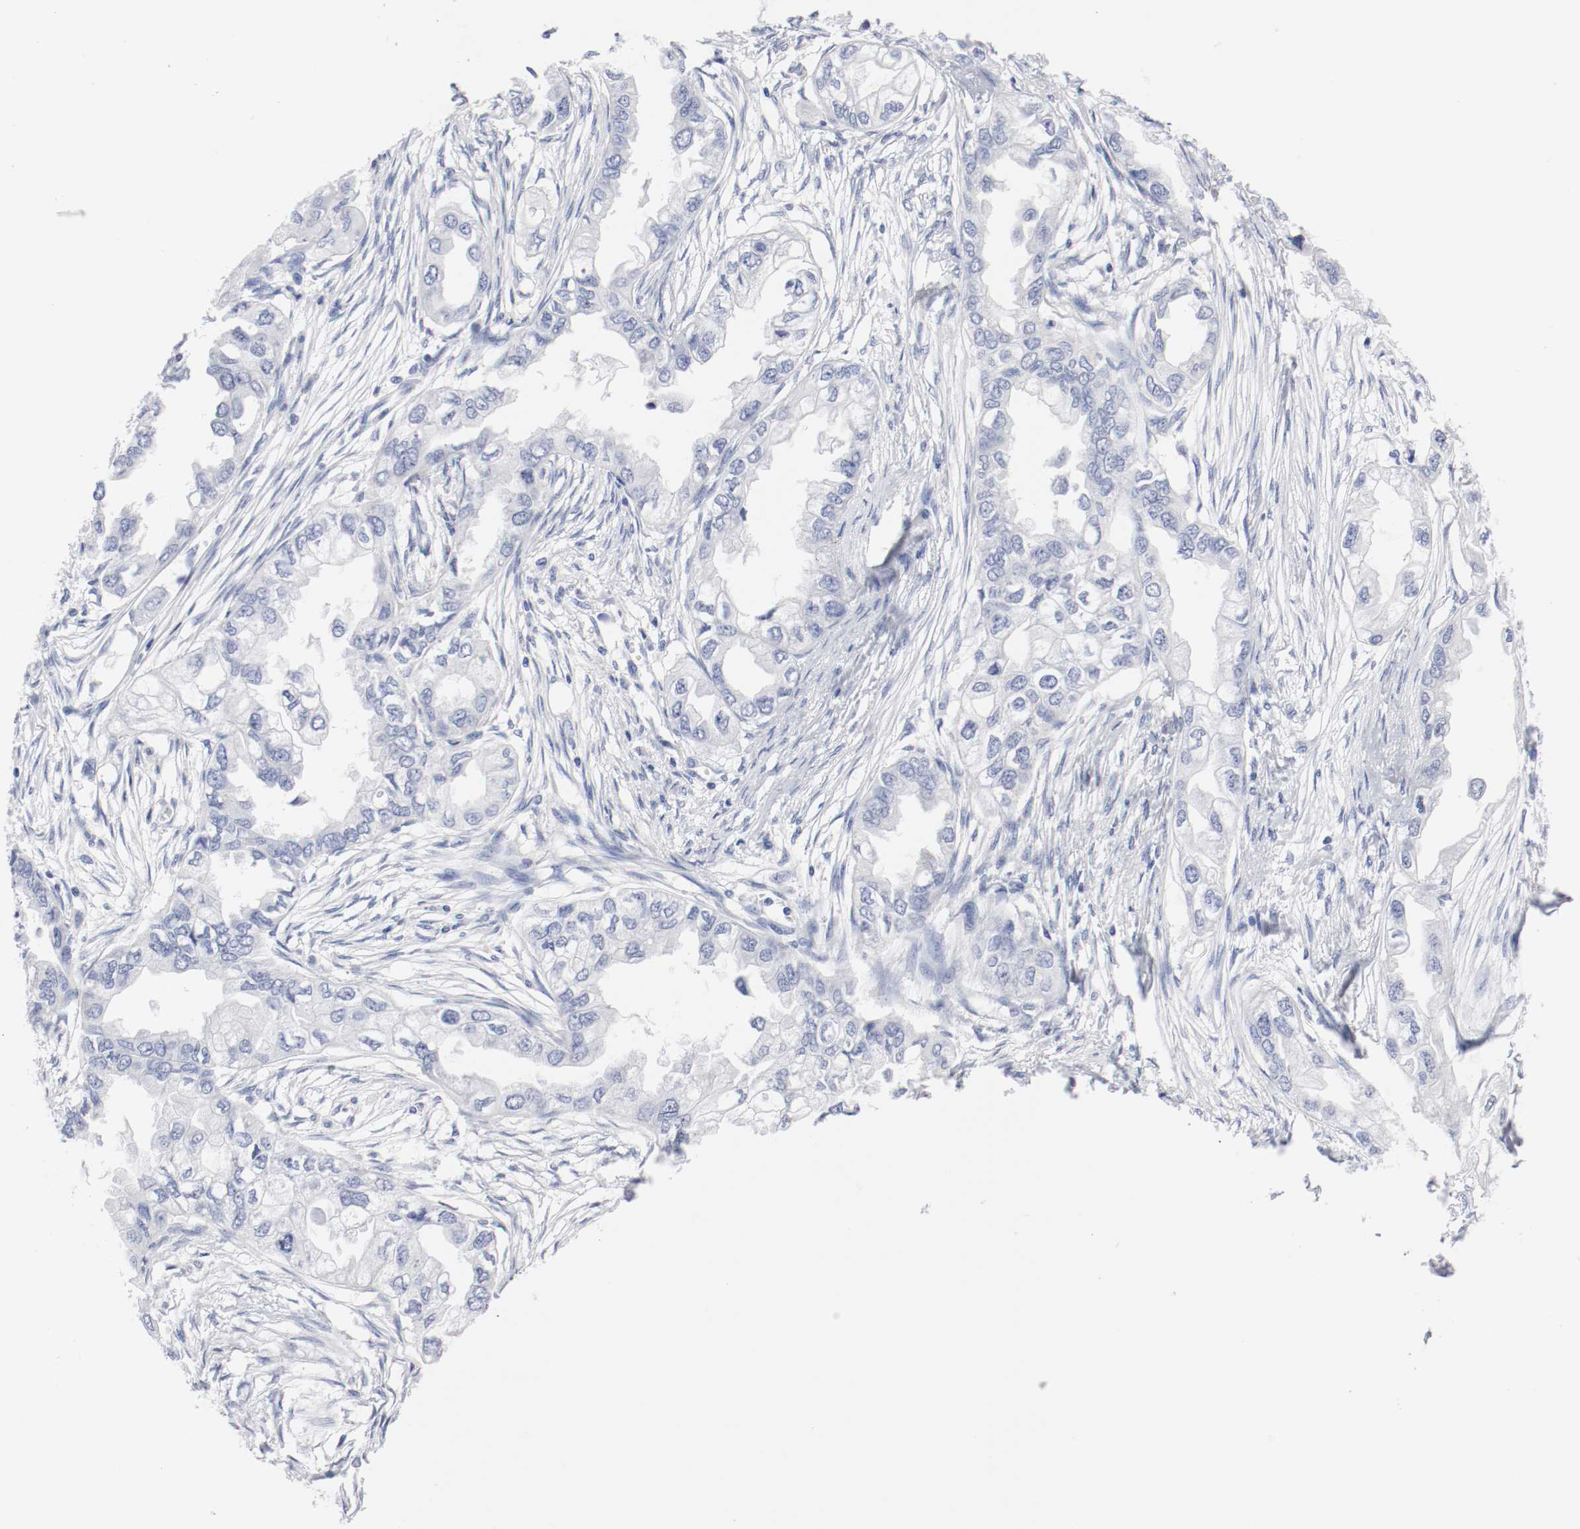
{"staining": {"intensity": "negative", "quantity": "none", "location": "none"}, "tissue": "endometrial cancer", "cell_type": "Tumor cells", "image_type": "cancer", "snomed": [{"axis": "morphology", "description": "Adenocarcinoma, NOS"}, {"axis": "topography", "description": "Endometrium"}], "caption": "An image of human endometrial cancer is negative for staining in tumor cells.", "gene": "GAD1", "patient": {"sex": "female", "age": 67}}